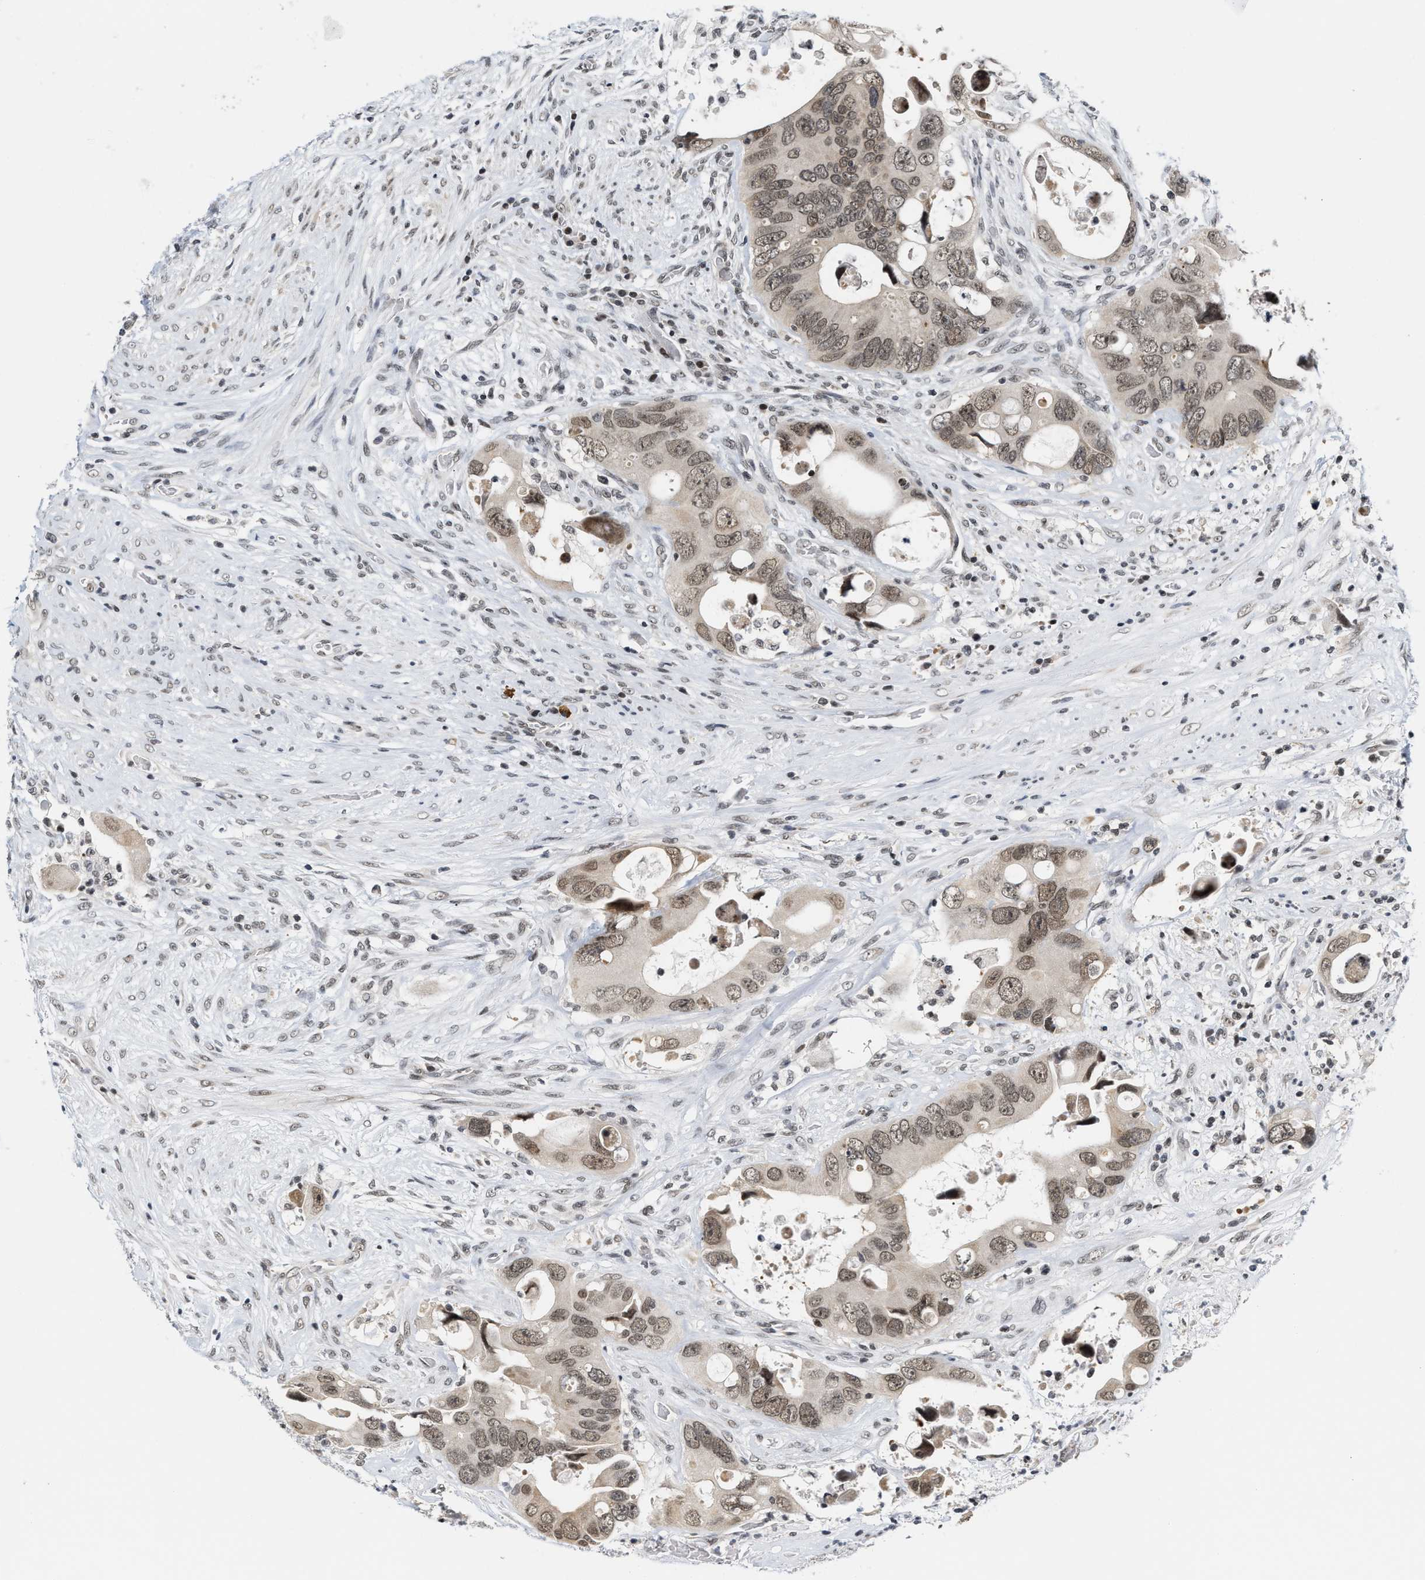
{"staining": {"intensity": "weak", "quantity": ">75%", "location": "nuclear"}, "tissue": "colorectal cancer", "cell_type": "Tumor cells", "image_type": "cancer", "snomed": [{"axis": "morphology", "description": "Adenocarcinoma, NOS"}, {"axis": "topography", "description": "Rectum"}], "caption": "This is a micrograph of immunohistochemistry (IHC) staining of colorectal cancer (adenocarcinoma), which shows weak expression in the nuclear of tumor cells.", "gene": "ANKRD6", "patient": {"sex": "male", "age": 70}}